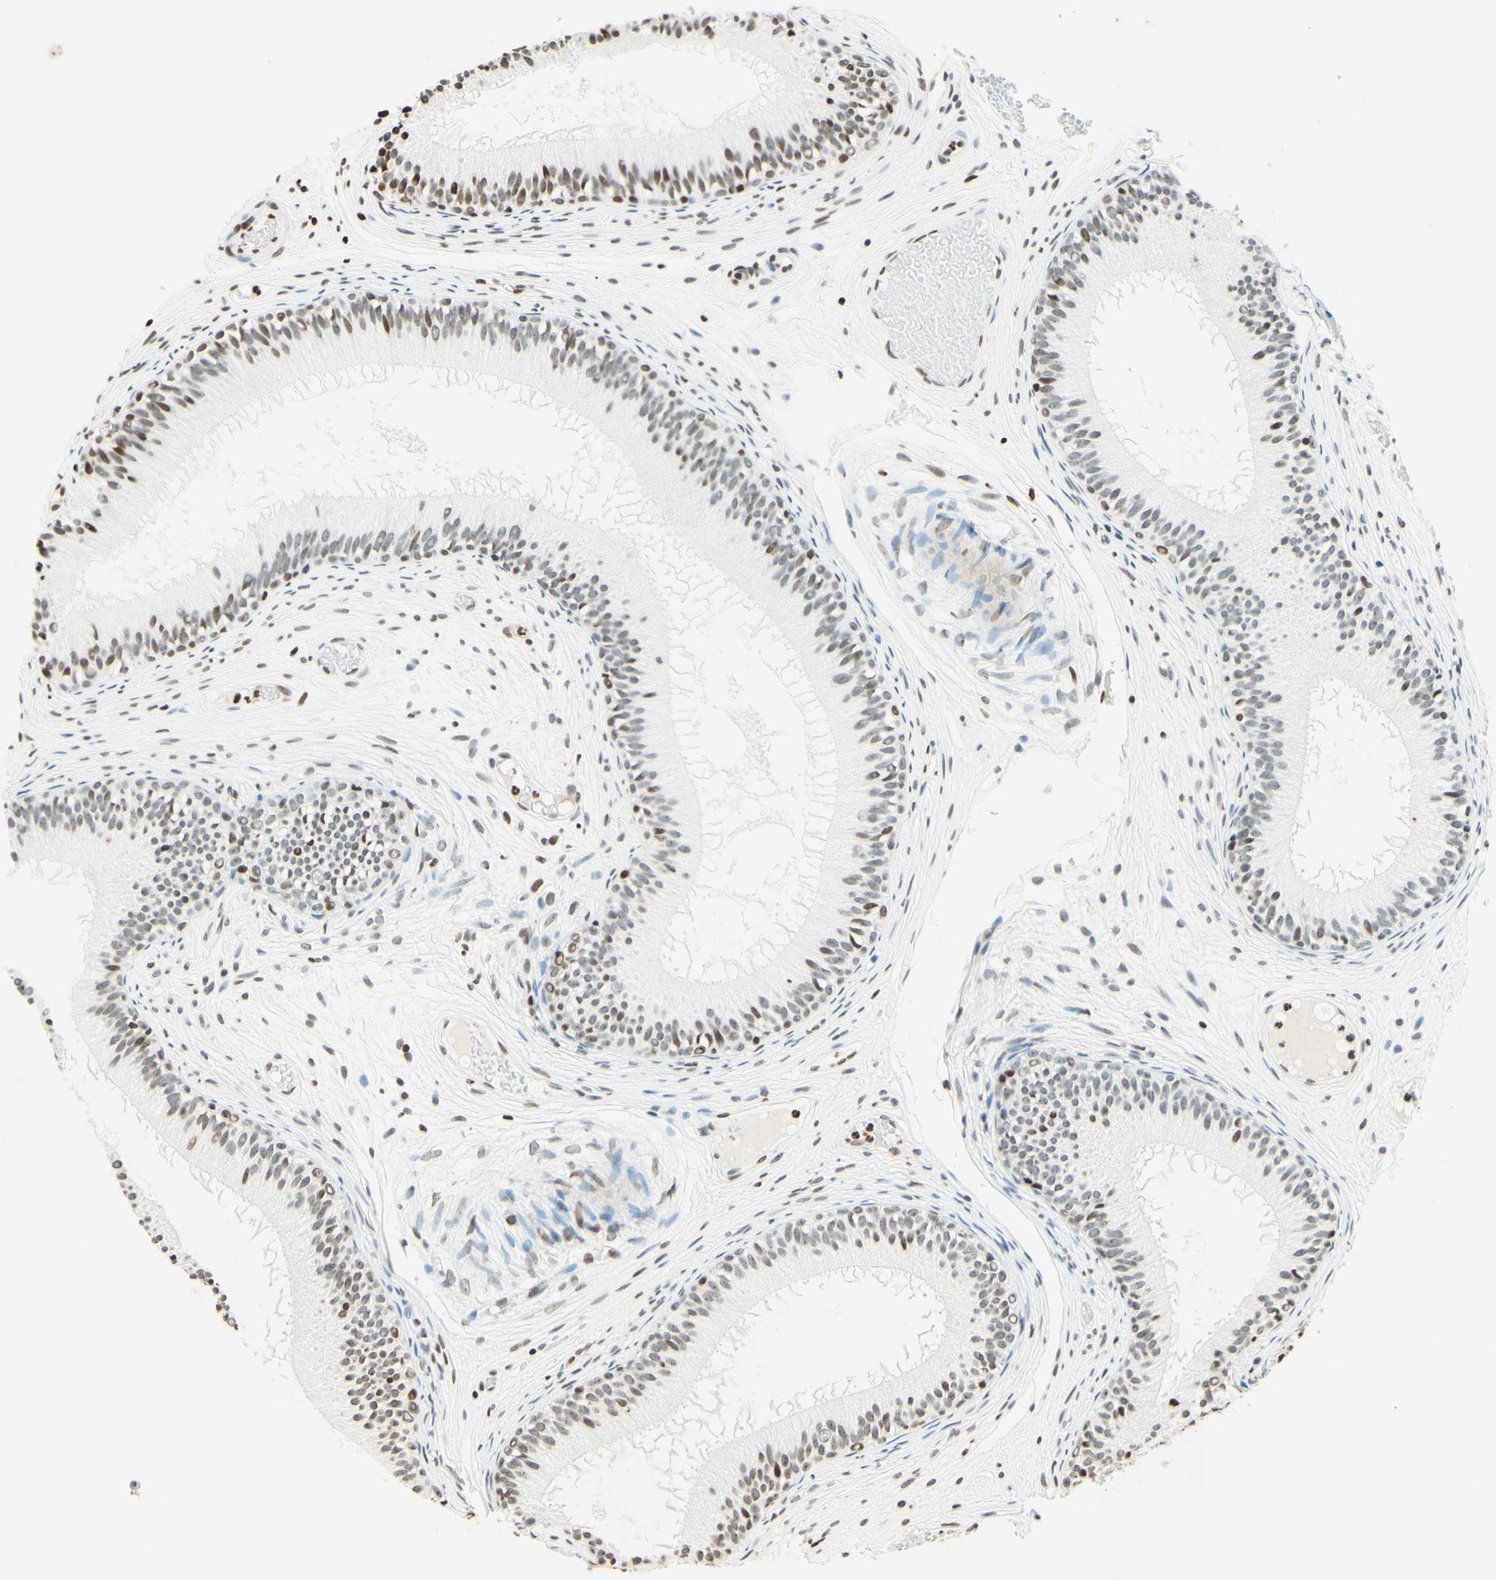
{"staining": {"intensity": "moderate", "quantity": "25%-75%", "location": "nuclear"}, "tissue": "epididymis", "cell_type": "Glandular cells", "image_type": "normal", "snomed": [{"axis": "morphology", "description": "Normal tissue, NOS"}, {"axis": "morphology", "description": "Atrophy, NOS"}, {"axis": "topography", "description": "Testis"}, {"axis": "topography", "description": "Epididymis"}], "caption": "Glandular cells display medium levels of moderate nuclear positivity in approximately 25%-75% of cells in benign epididymis. (Stains: DAB (3,3'-diaminobenzidine) in brown, nuclei in blue, Microscopy: brightfield microscopy at high magnification).", "gene": "MSH2", "patient": {"sex": "male", "age": 18}}